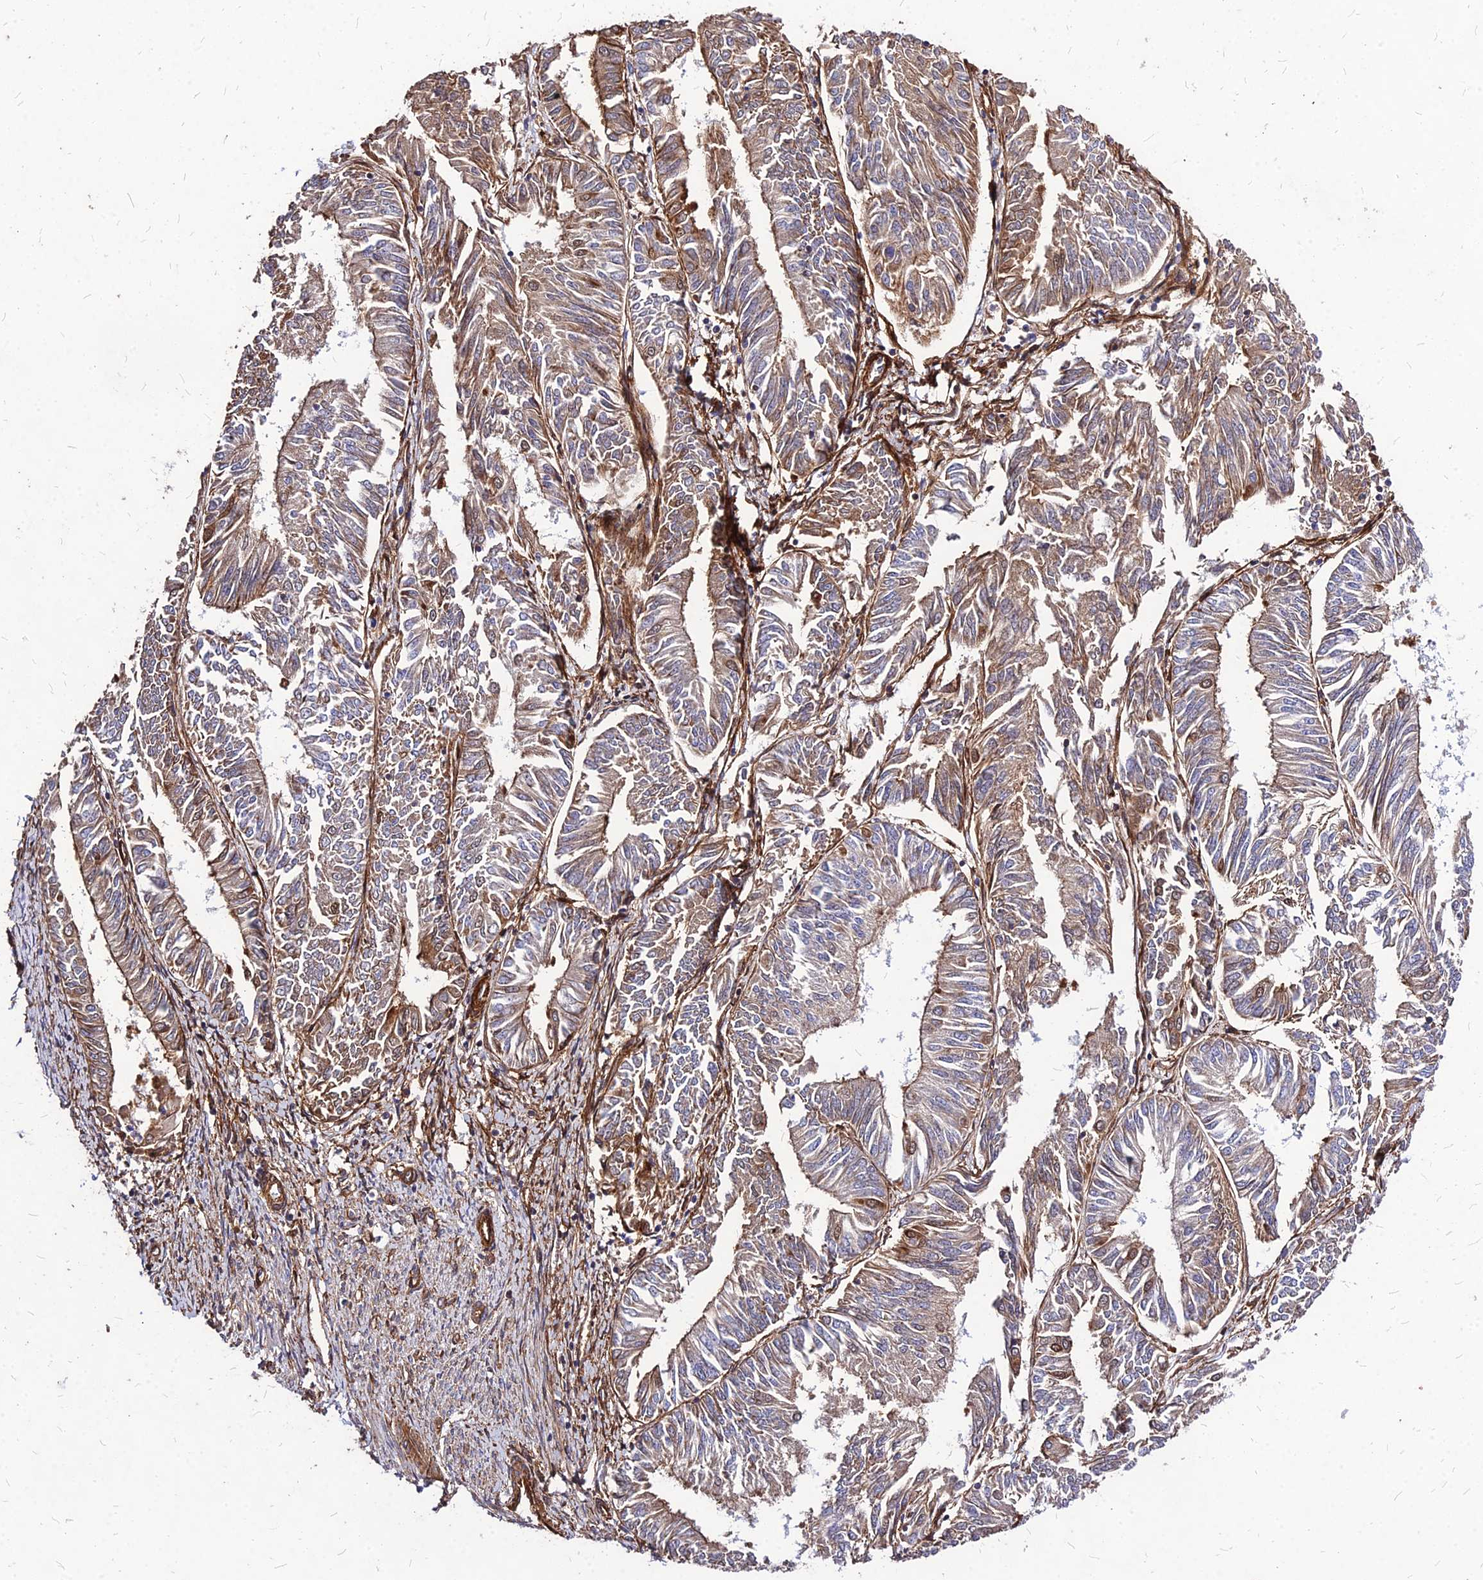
{"staining": {"intensity": "moderate", "quantity": ">75%", "location": "cytoplasmic/membranous"}, "tissue": "endometrial cancer", "cell_type": "Tumor cells", "image_type": "cancer", "snomed": [{"axis": "morphology", "description": "Adenocarcinoma, NOS"}, {"axis": "topography", "description": "Endometrium"}], "caption": "Protein staining of endometrial cancer tissue displays moderate cytoplasmic/membranous staining in about >75% of tumor cells. The protein of interest is shown in brown color, while the nuclei are stained blue.", "gene": "EFCC1", "patient": {"sex": "female", "age": 58}}